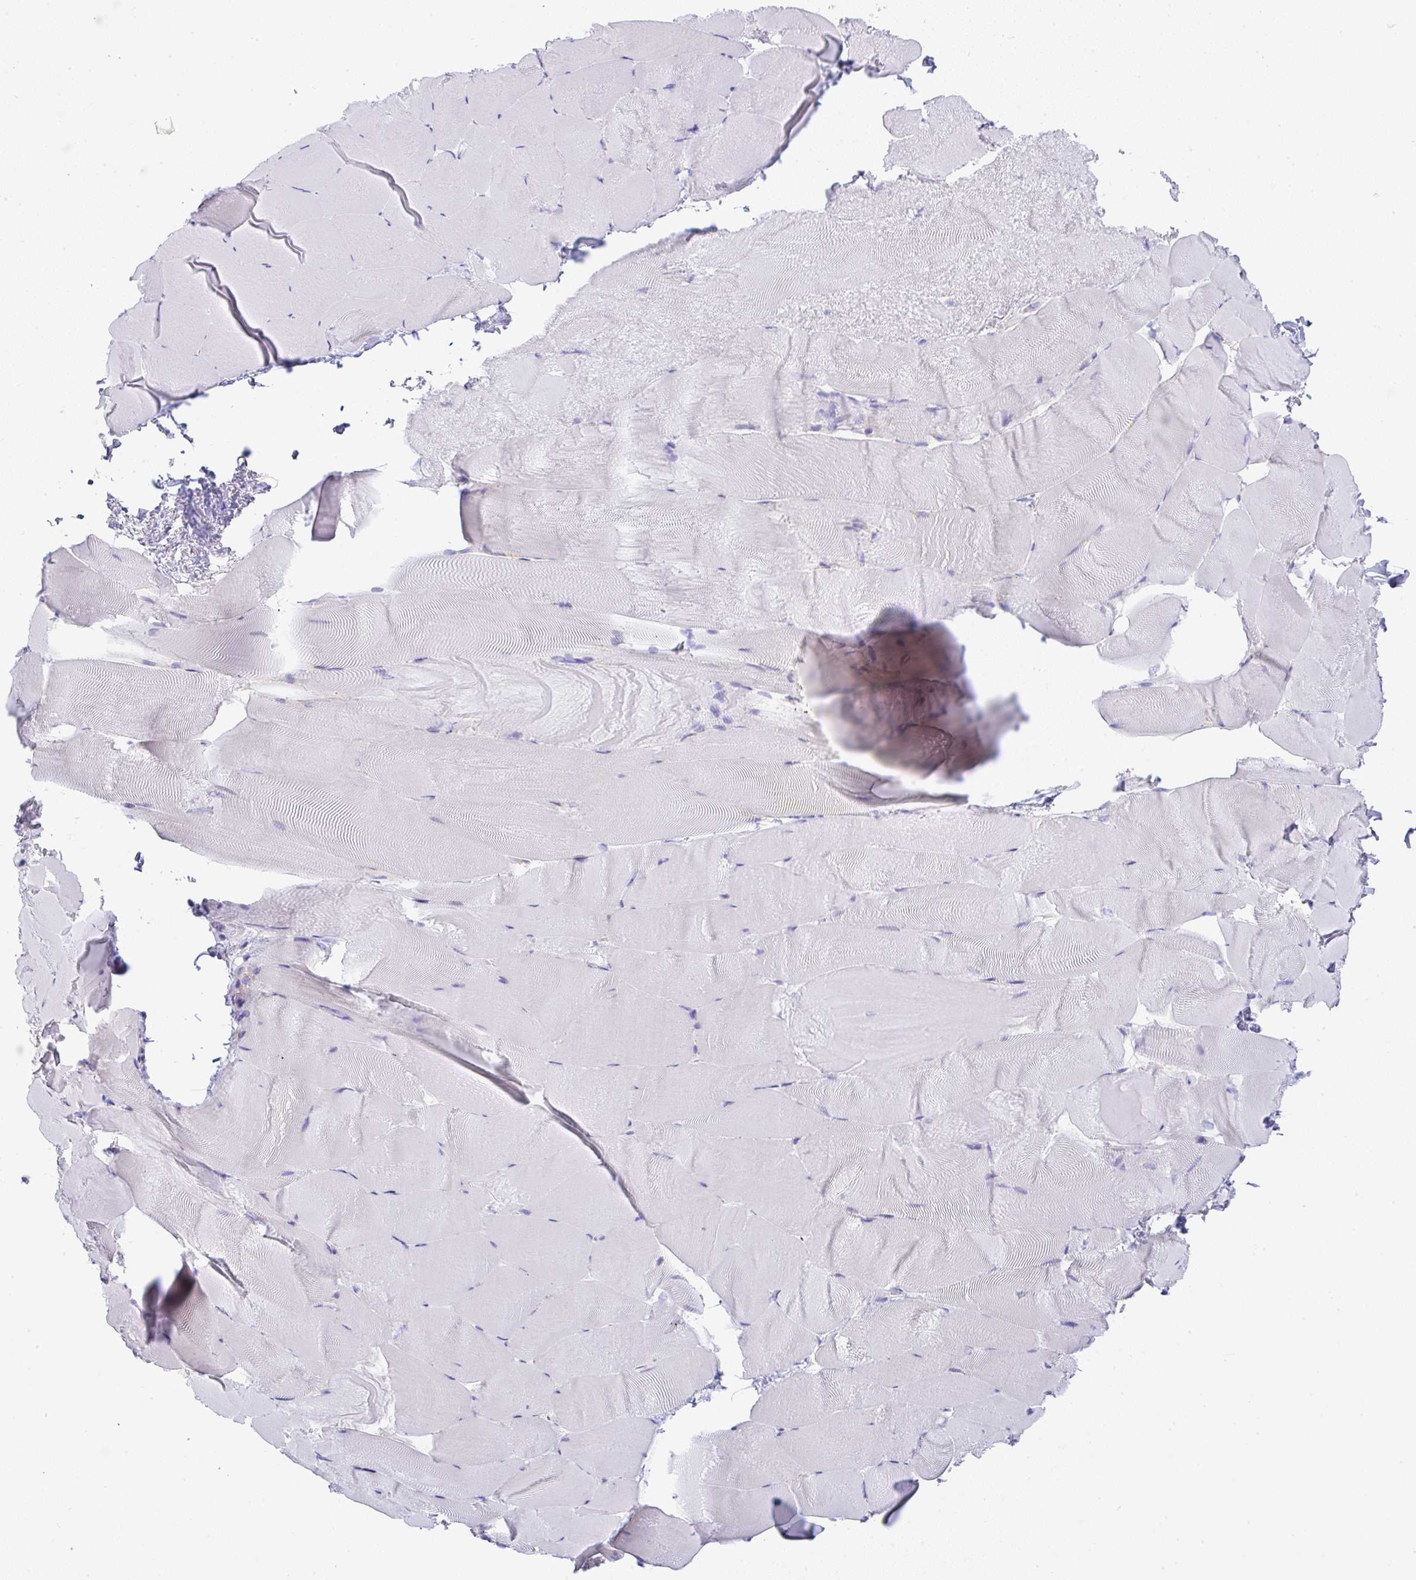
{"staining": {"intensity": "negative", "quantity": "none", "location": "none"}, "tissue": "skeletal muscle", "cell_type": "Myocytes", "image_type": "normal", "snomed": [{"axis": "morphology", "description": "Normal tissue, NOS"}, {"axis": "topography", "description": "Skeletal muscle"}], "caption": "An IHC micrograph of benign skeletal muscle is shown. There is no staining in myocytes of skeletal muscle. Nuclei are stained in blue.", "gene": "FAM177A1", "patient": {"sex": "female", "age": 64}}